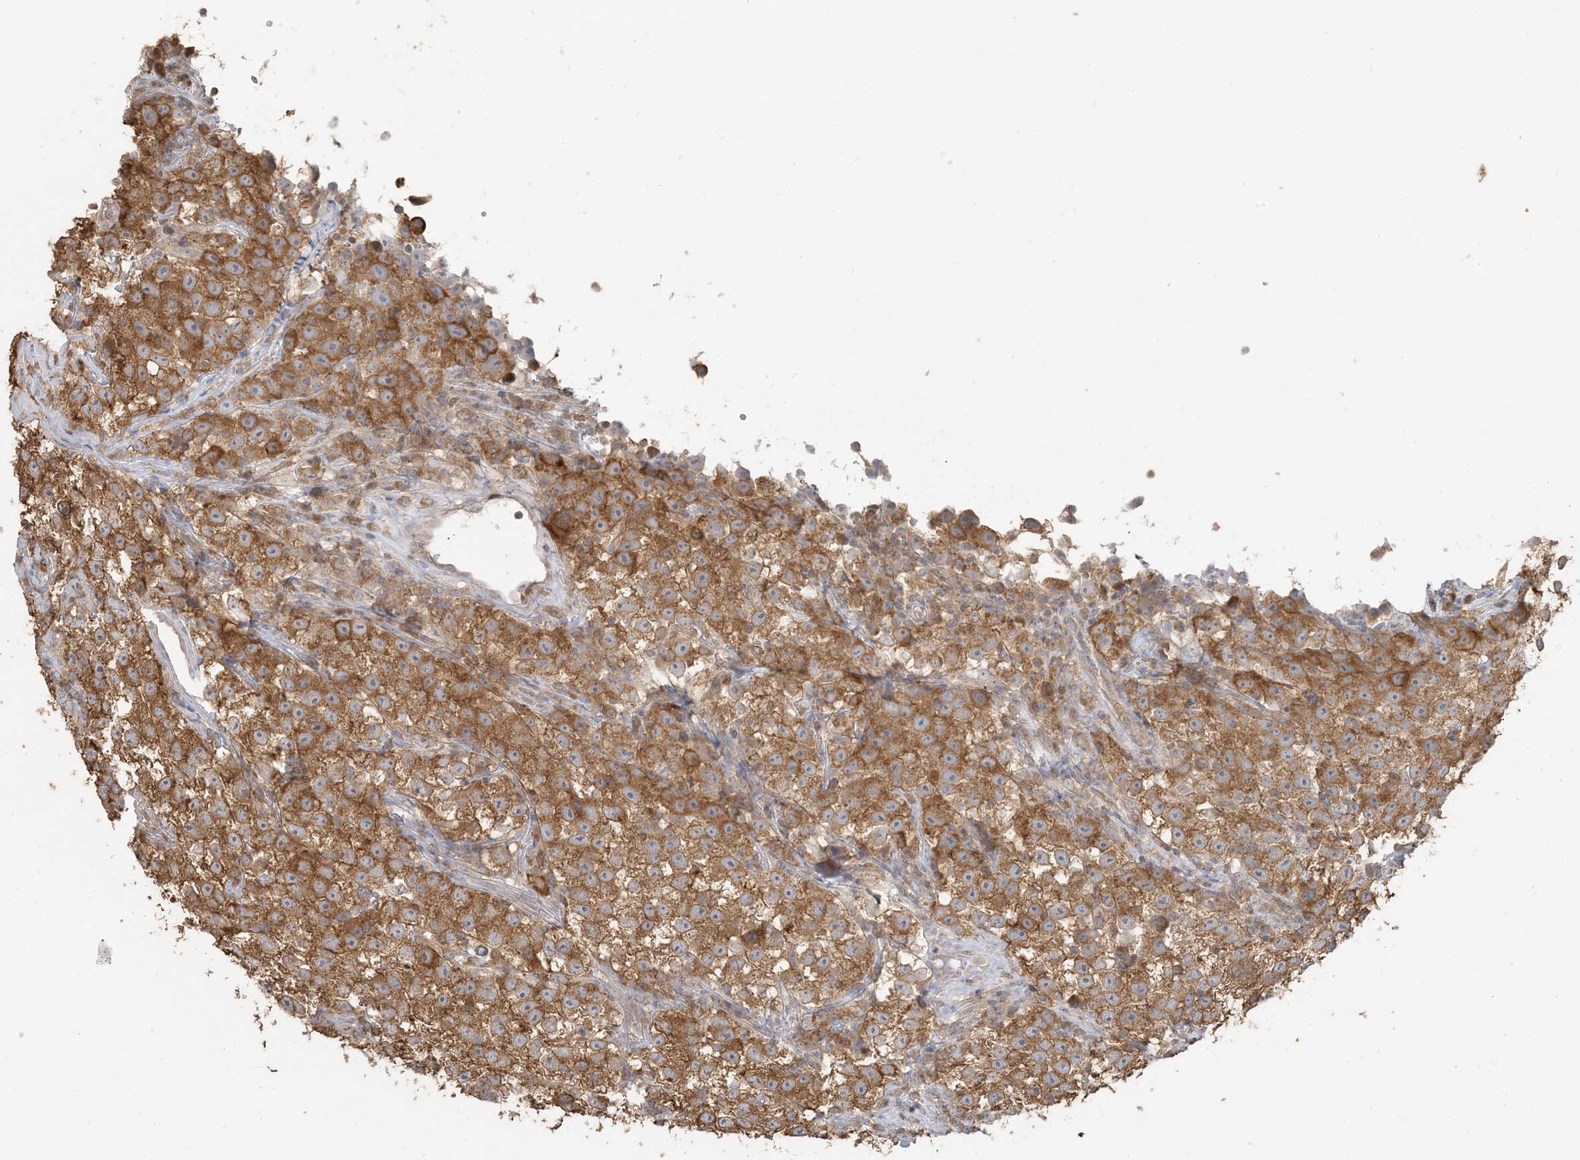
{"staining": {"intensity": "moderate", "quantity": ">75%", "location": "cytoplasmic/membranous"}, "tissue": "testis cancer", "cell_type": "Tumor cells", "image_type": "cancer", "snomed": [{"axis": "morphology", "description": "Seminoma, NOS"}, {"axis": "topography", "description": "Testis"}], "caption": "Seminoma (testis) was stained to show a protein in brown. There is medium levels of moderate cytoplasmic/membranous positivity in approximately >75% of tumor cells.", "gene": "HACL1", "patient": {"sex": "male", "age": 22}}